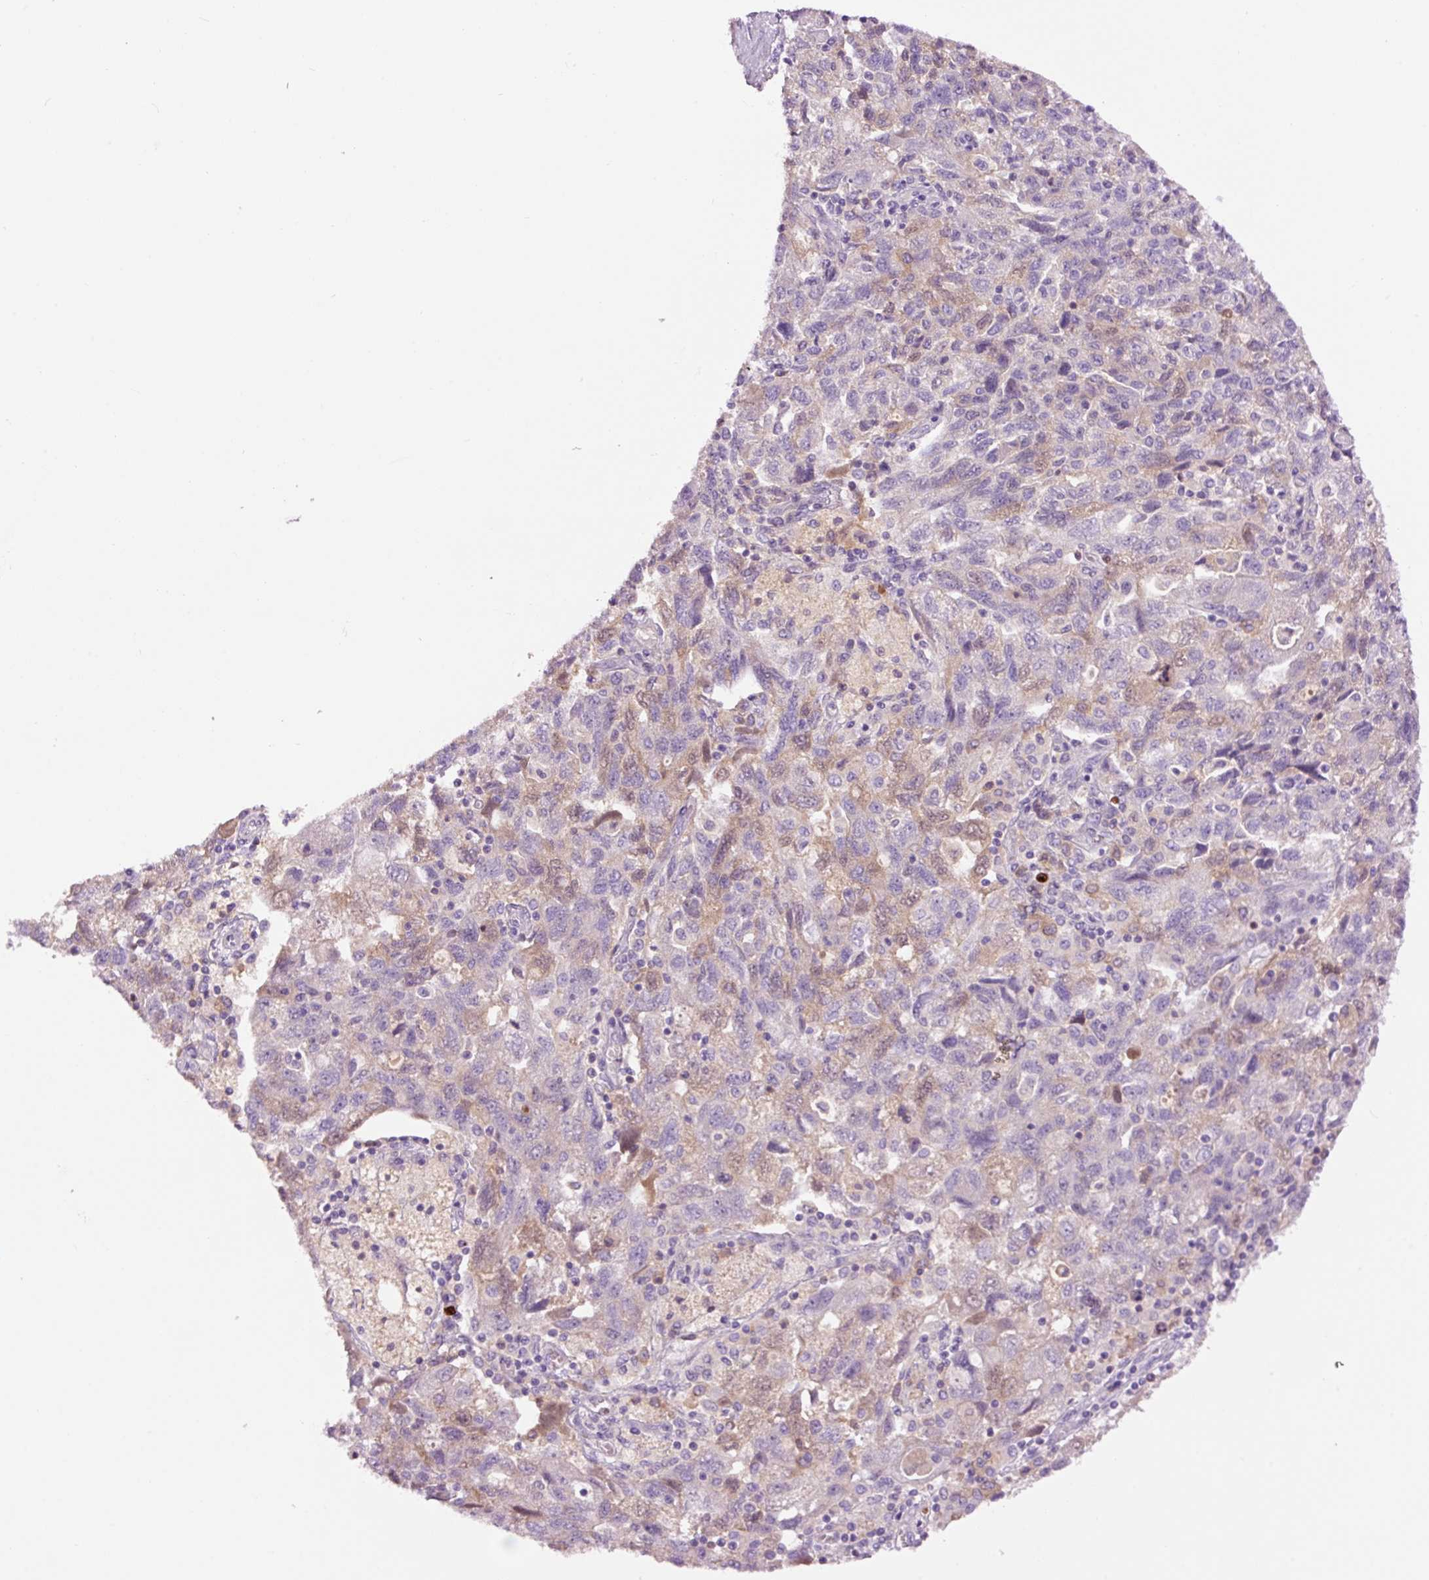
{"staining": {"intensity": "weak", "quantity": "<25%", "location": "cytoplasmic/membranous,nuclear"}, "tissue": "ovarian cancer", "cell_type": "Tumor cells", "image_type": "cancer", "snomed": [{"axis": "morphology", "description": "Carcinoma, NOS"}, {"axis": "morphology", "description": "Cystadenocarcinoma, serous, NOS"}, {"axis": "topography", "description": "Ovary"}], "caption": "DAB (3,3'-diaminobenzidine) immunohistochemical staining of ovarian cancer exhibits no significant expression in tumor cells.", "gene": "DPPA4", "patient": {"sex": "female", "age": 69}}